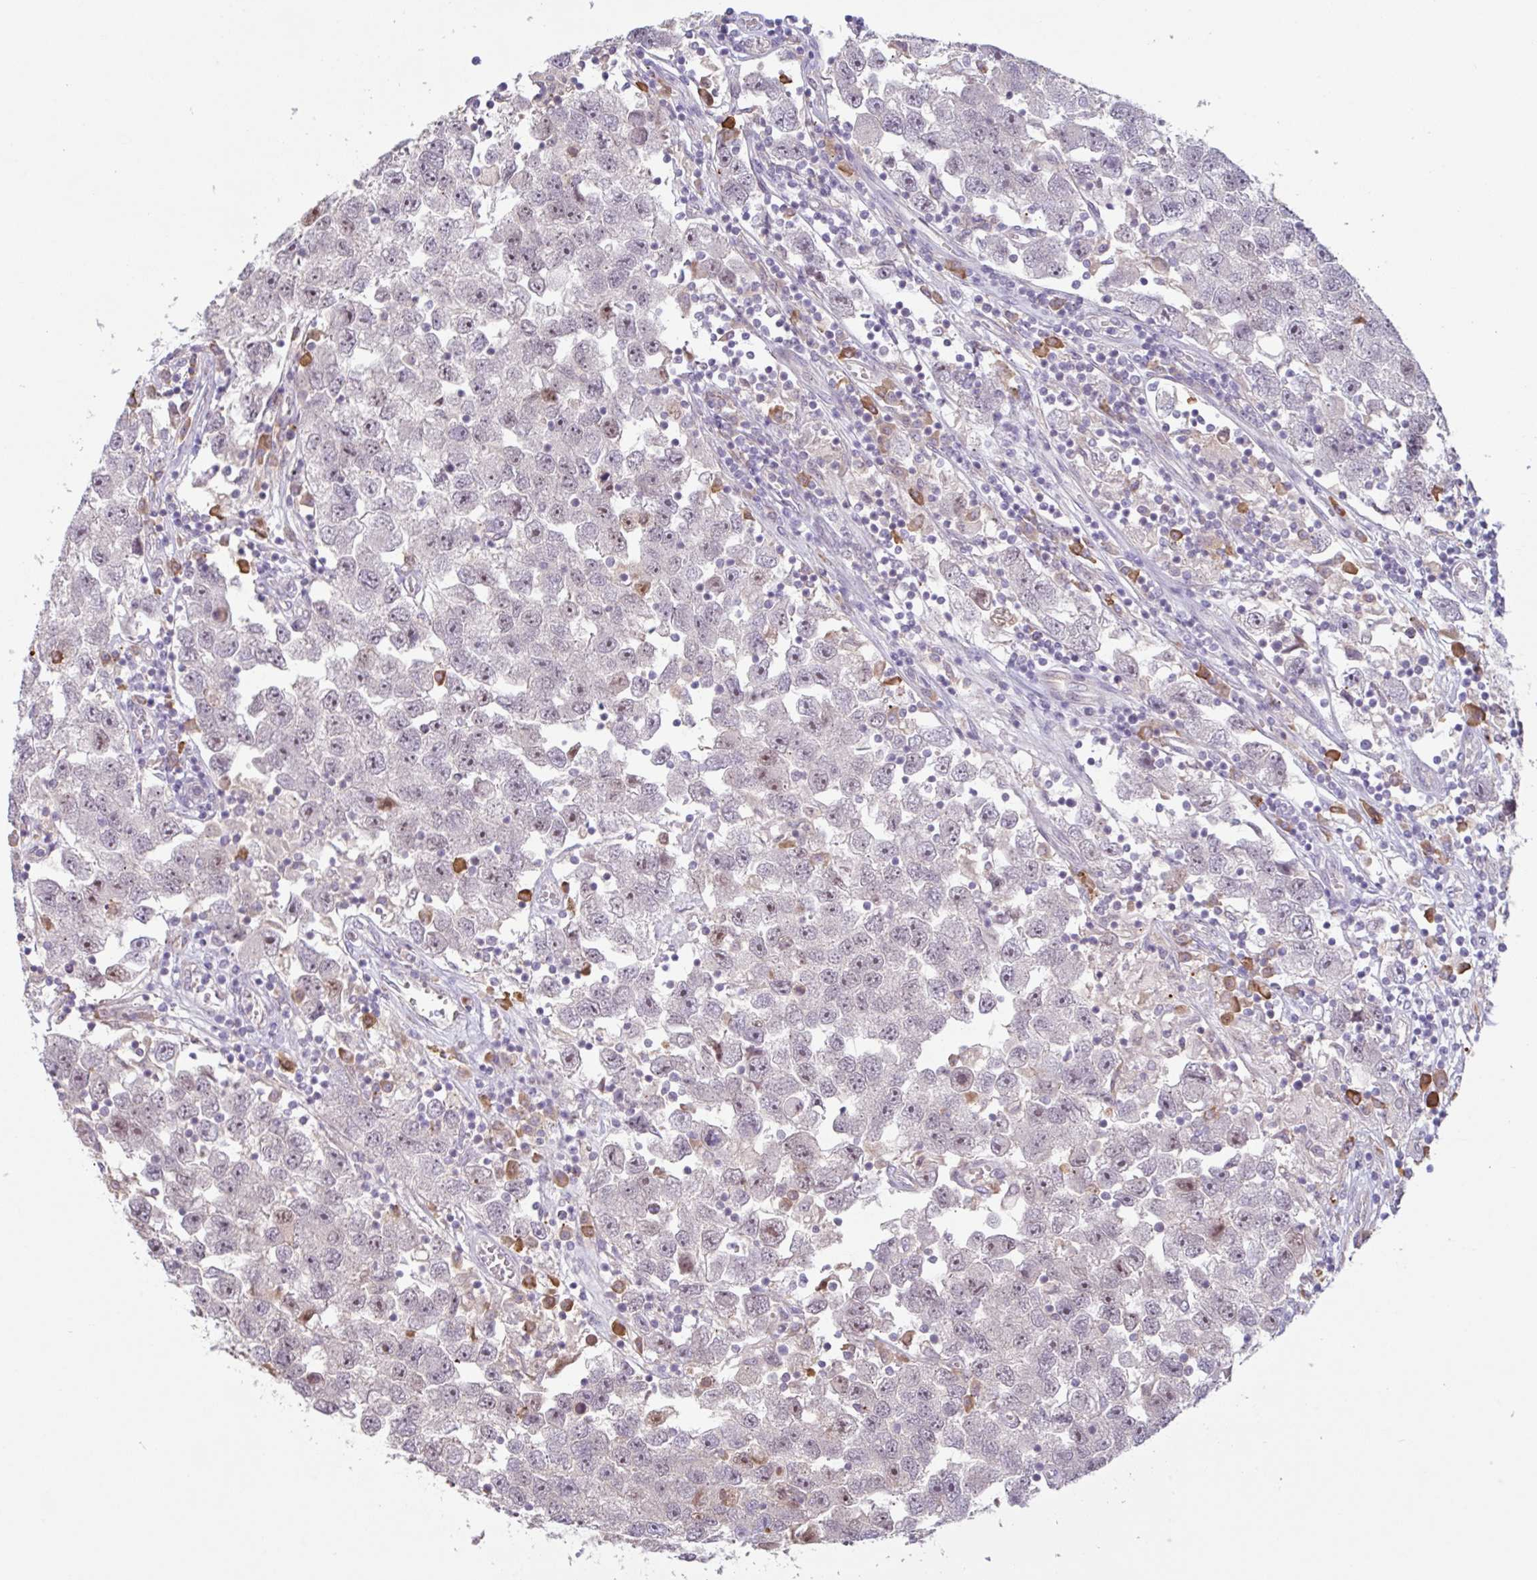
{"staining": {"intensity": "weak", "quantity": "<25%", "location": "nuclear"}, "tissue": "testis cancer", "cell_type": "Tumor cells", "image_type": "cancer", "snomed": [{"axis": "morphology", "description": "Seminoma, NOS"}, {"axis": "topography", "description": "Testis"}], "caption": "Tumor cells show no significant expression in testis cancer (seminoma).", "gene": "TAF1D", "patient": {"sex": "male", "age": 26}}